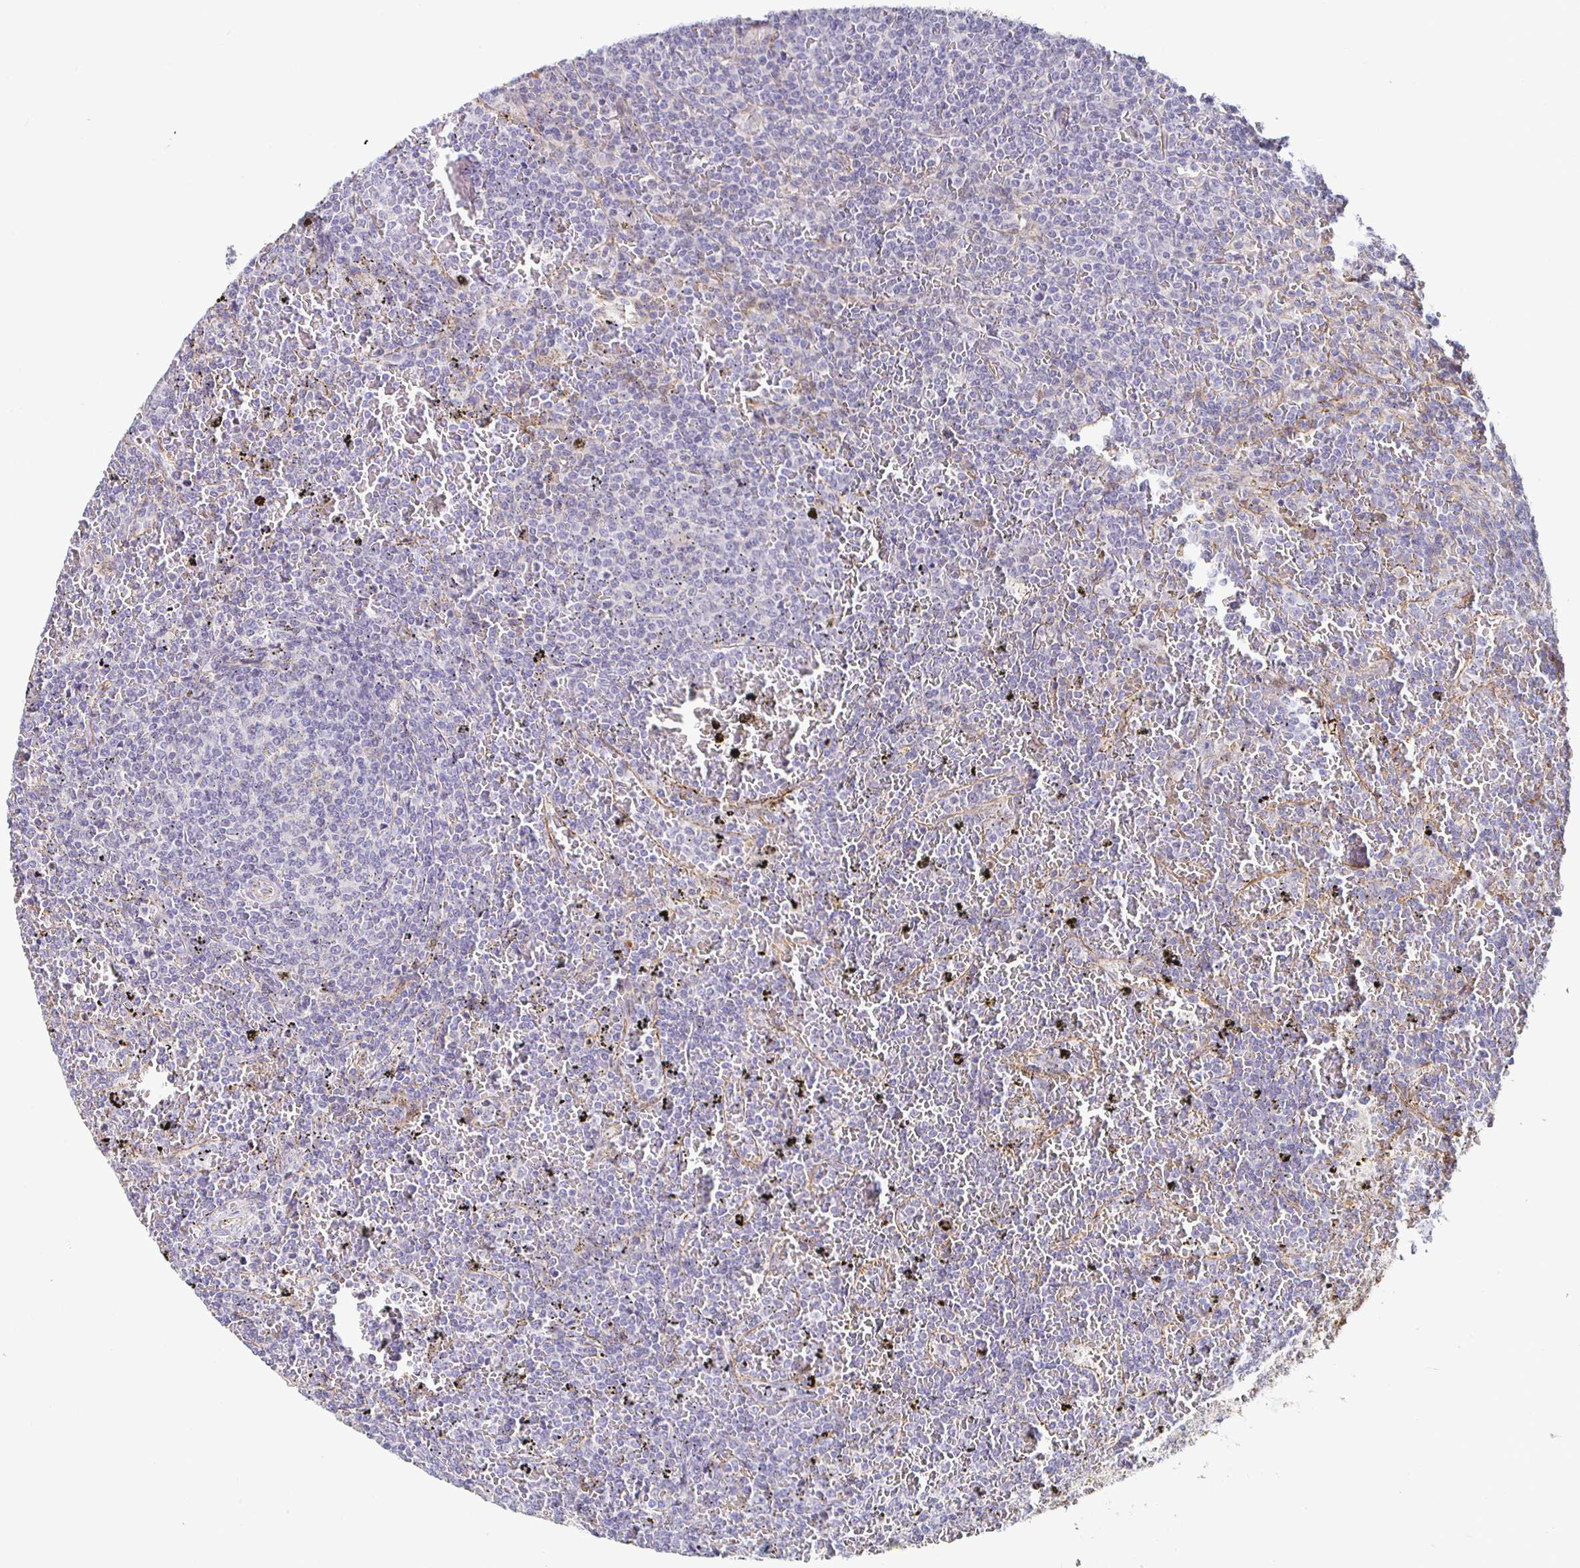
{"staining": {"intensity": "negative", "quantity": "none", "location": "none"}, "tissue": "lymphoma", "cell_type": "Tumor cells", "image_type": "cancer", "snomed": [{"axis": "morphology", "description": "Malignant lymphoma, non-Hodgkin's type, Low grade"}, {"axis": "topography", "description": "Spleen"}], "caption": "Immunohistochemistry (IHC) of lymphoma demonstrates no positivity in tumor cells.", "gene": "PIWIL3", "patient": {"sex": "female", "age": 77}}